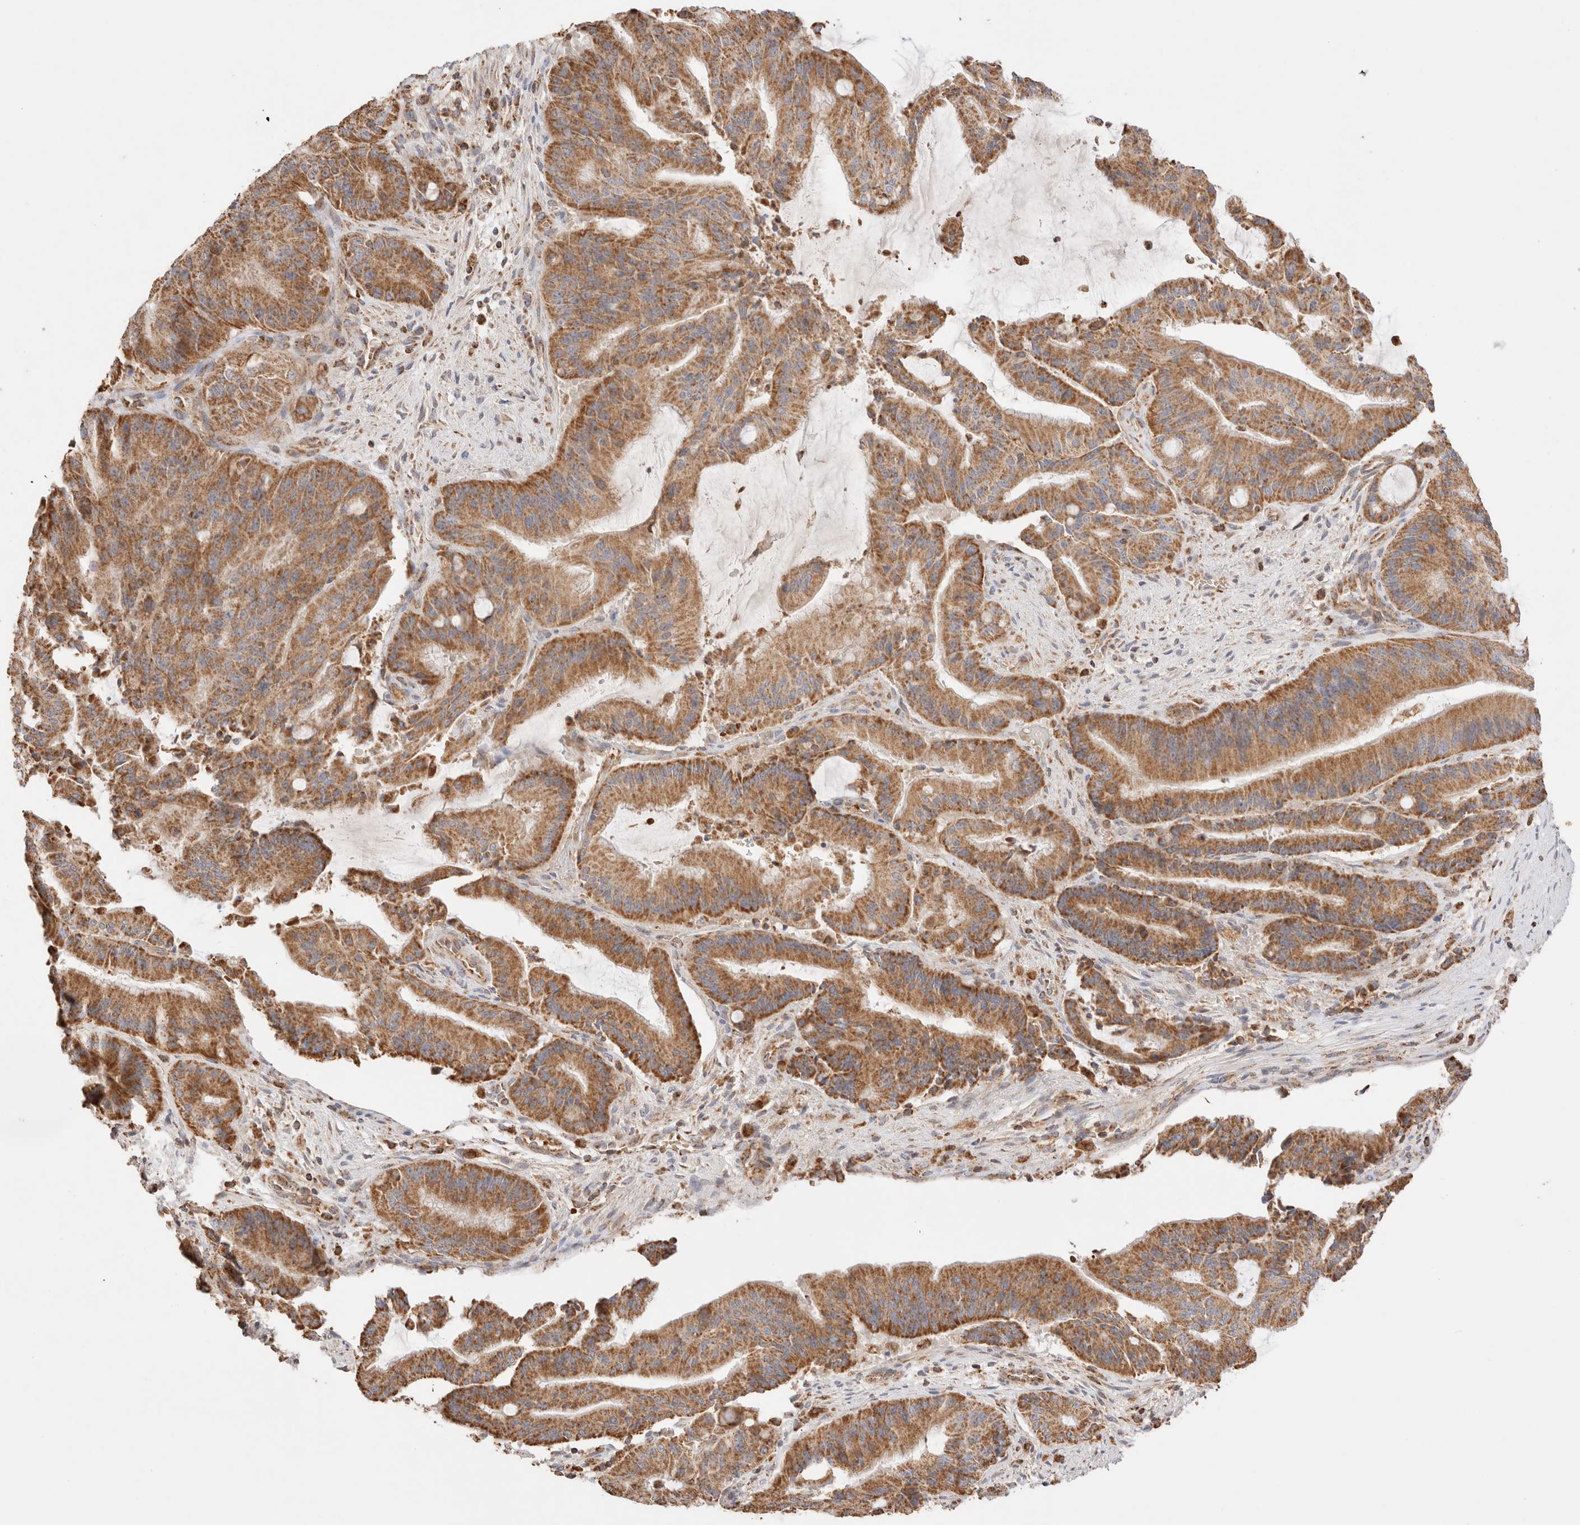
{"staining": {"intensity": "moderate", "quantity": ">75%", "location": "cytoplasmic/membranous"}, "tissue": "liver cancer", "cell_type": "Tumor cells", "image_type": "cancer", "snomed": [{"axis": "morphology", "description": "Normal tissue, NOS"}, {"axis": "morphology", "description": "Cholangiocarcinoma"}, {"axis": "topography", "description": "Liver"}, {"axis": "topography", "description": "Peripheral nerve tissue"}], "caption": "Immunohistochemistry histopathology image of liver cancer (cholangiocarcinoma) stained for a protein (brown), which displays medium levels of moderate cytoplasmic/membranous staining in about >75% of tumor cells.", "gene": "TMPPE", "patient": {"sex": "female", "age": 73}}